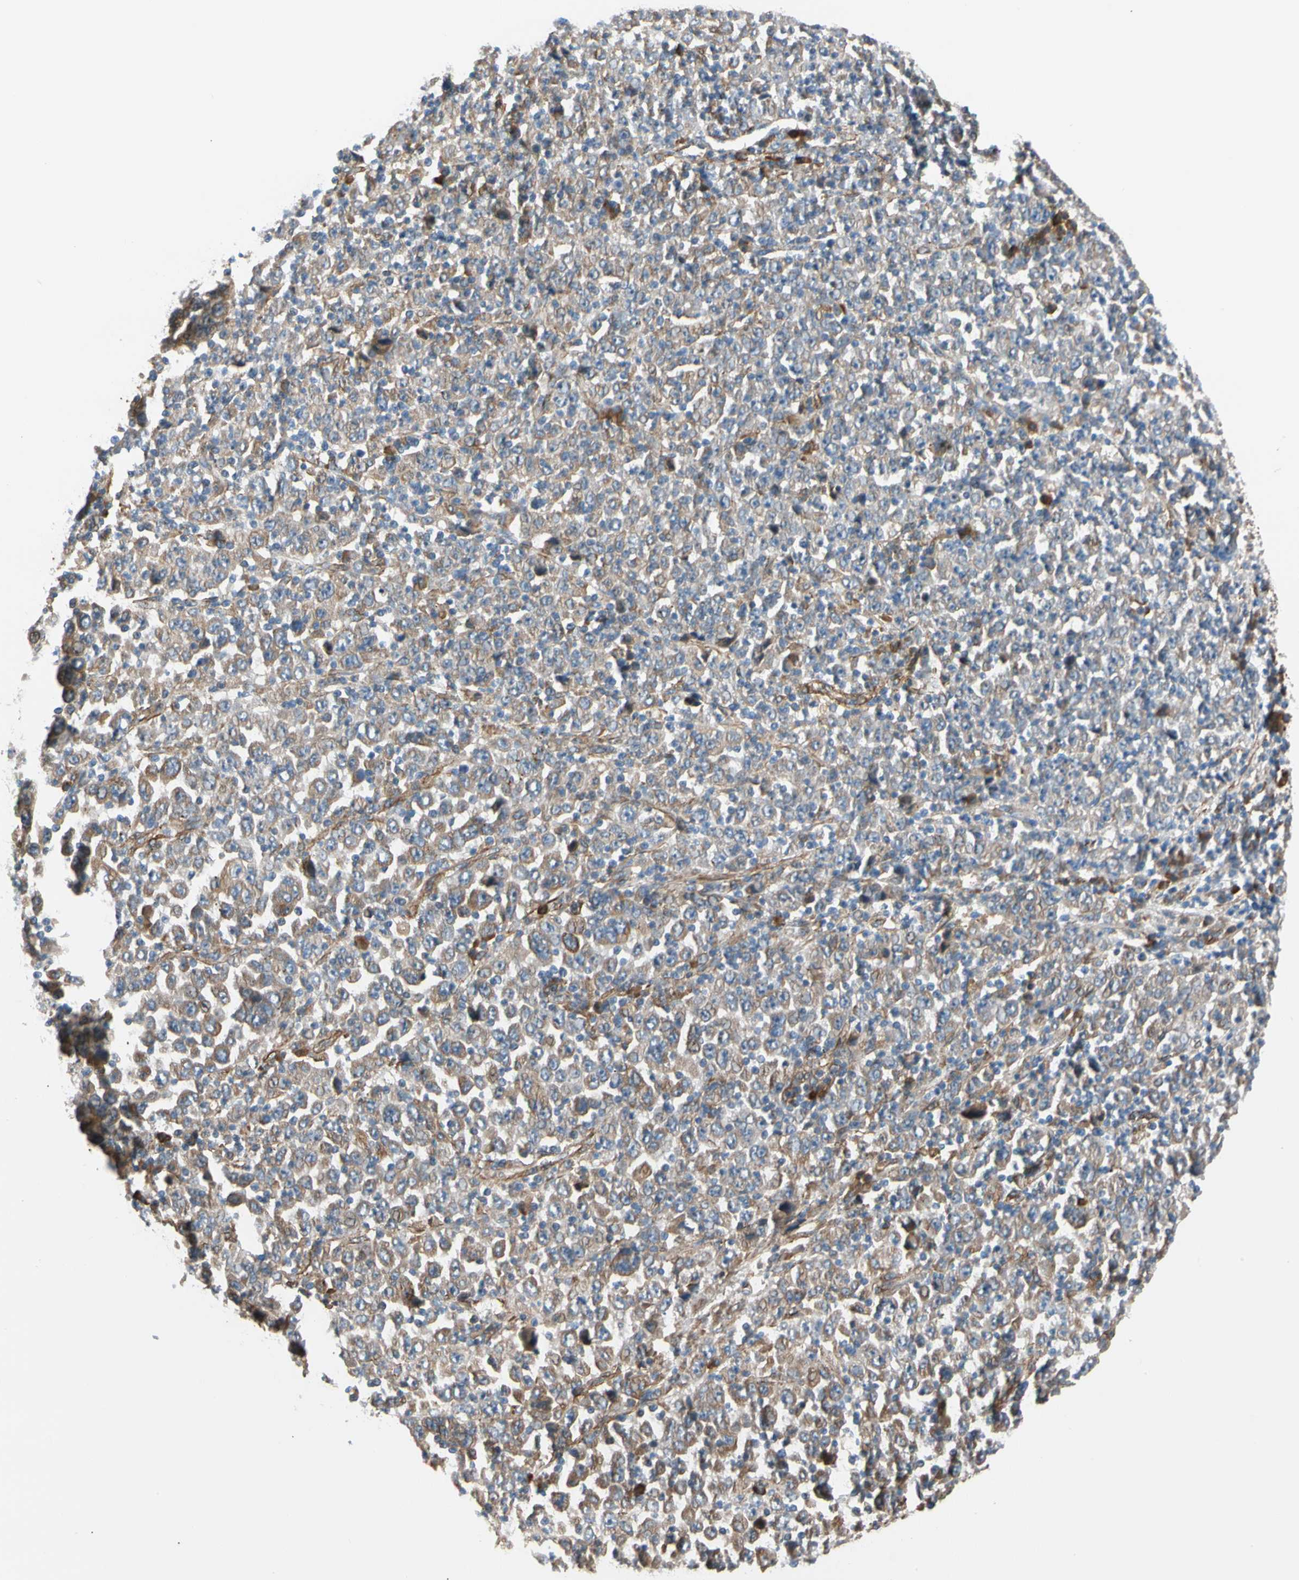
{"staining": {"intensity": "moderate", "quantity": ">75%", "location": "cytoplasmic/membranous"}, "tissue": "stomach cancer", "cell_type": "Tumor cells", "image_type": "cancer", "snomed": [{"axis": "morphology", "description": "Normal tissue, NOS"}, {"axis": "morphology", "description": "Adenocarcinoma, NOS"}, {"axis": "topography", "description": "Stomach, upper"}, {"axis": "topography", "description": "Stomach"}], "caption": "Tumor cells exhibit moderate cytoplasmic/membranous positivity in about >75% of cells in stomach cancer. (DAB = brown stain, brightfield microscopy at high magnification).", "gene": "LIMK2", "patient": {"sex": "male", "age": 59}}